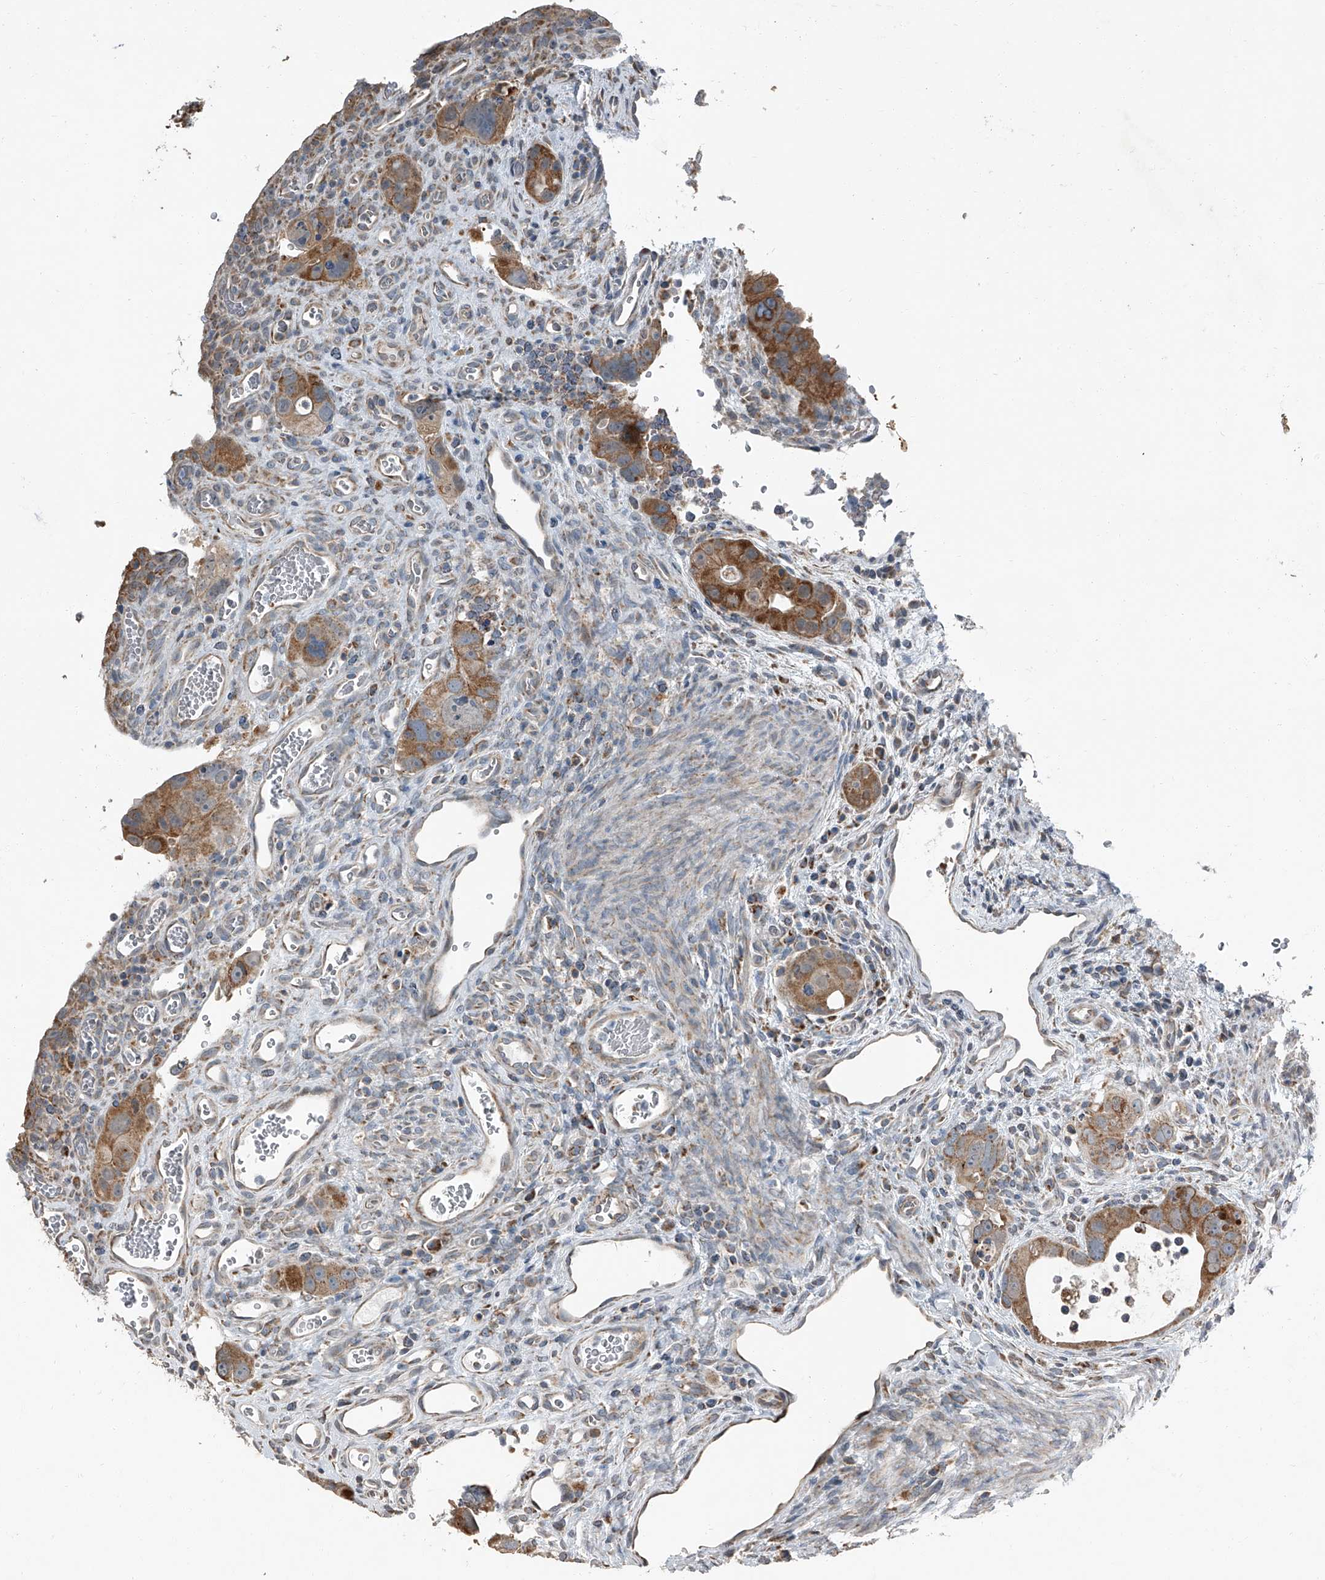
{"staining": {"intensity": "moderate", "quantity": ">75%", "location": "cytoplasmic/membranous"}, "tissue": "colorectal cancer", "cell_type": "Tumor cells", "image_type": "cancer", "snomed": [{"axis": "morphology", "description": "Adenocarcinoma, NOS"}, {"axis": "topography", "description": "Rectum"}], "caption": "Human adenocarcinoma (colorectal) stained for a protein (brown) reveals moderate cytoplasmic/membranous positive staining in about >75% of tumor cells.", "gene": "CHRNA7", "patient": {"sex": "male", "age": 59}}